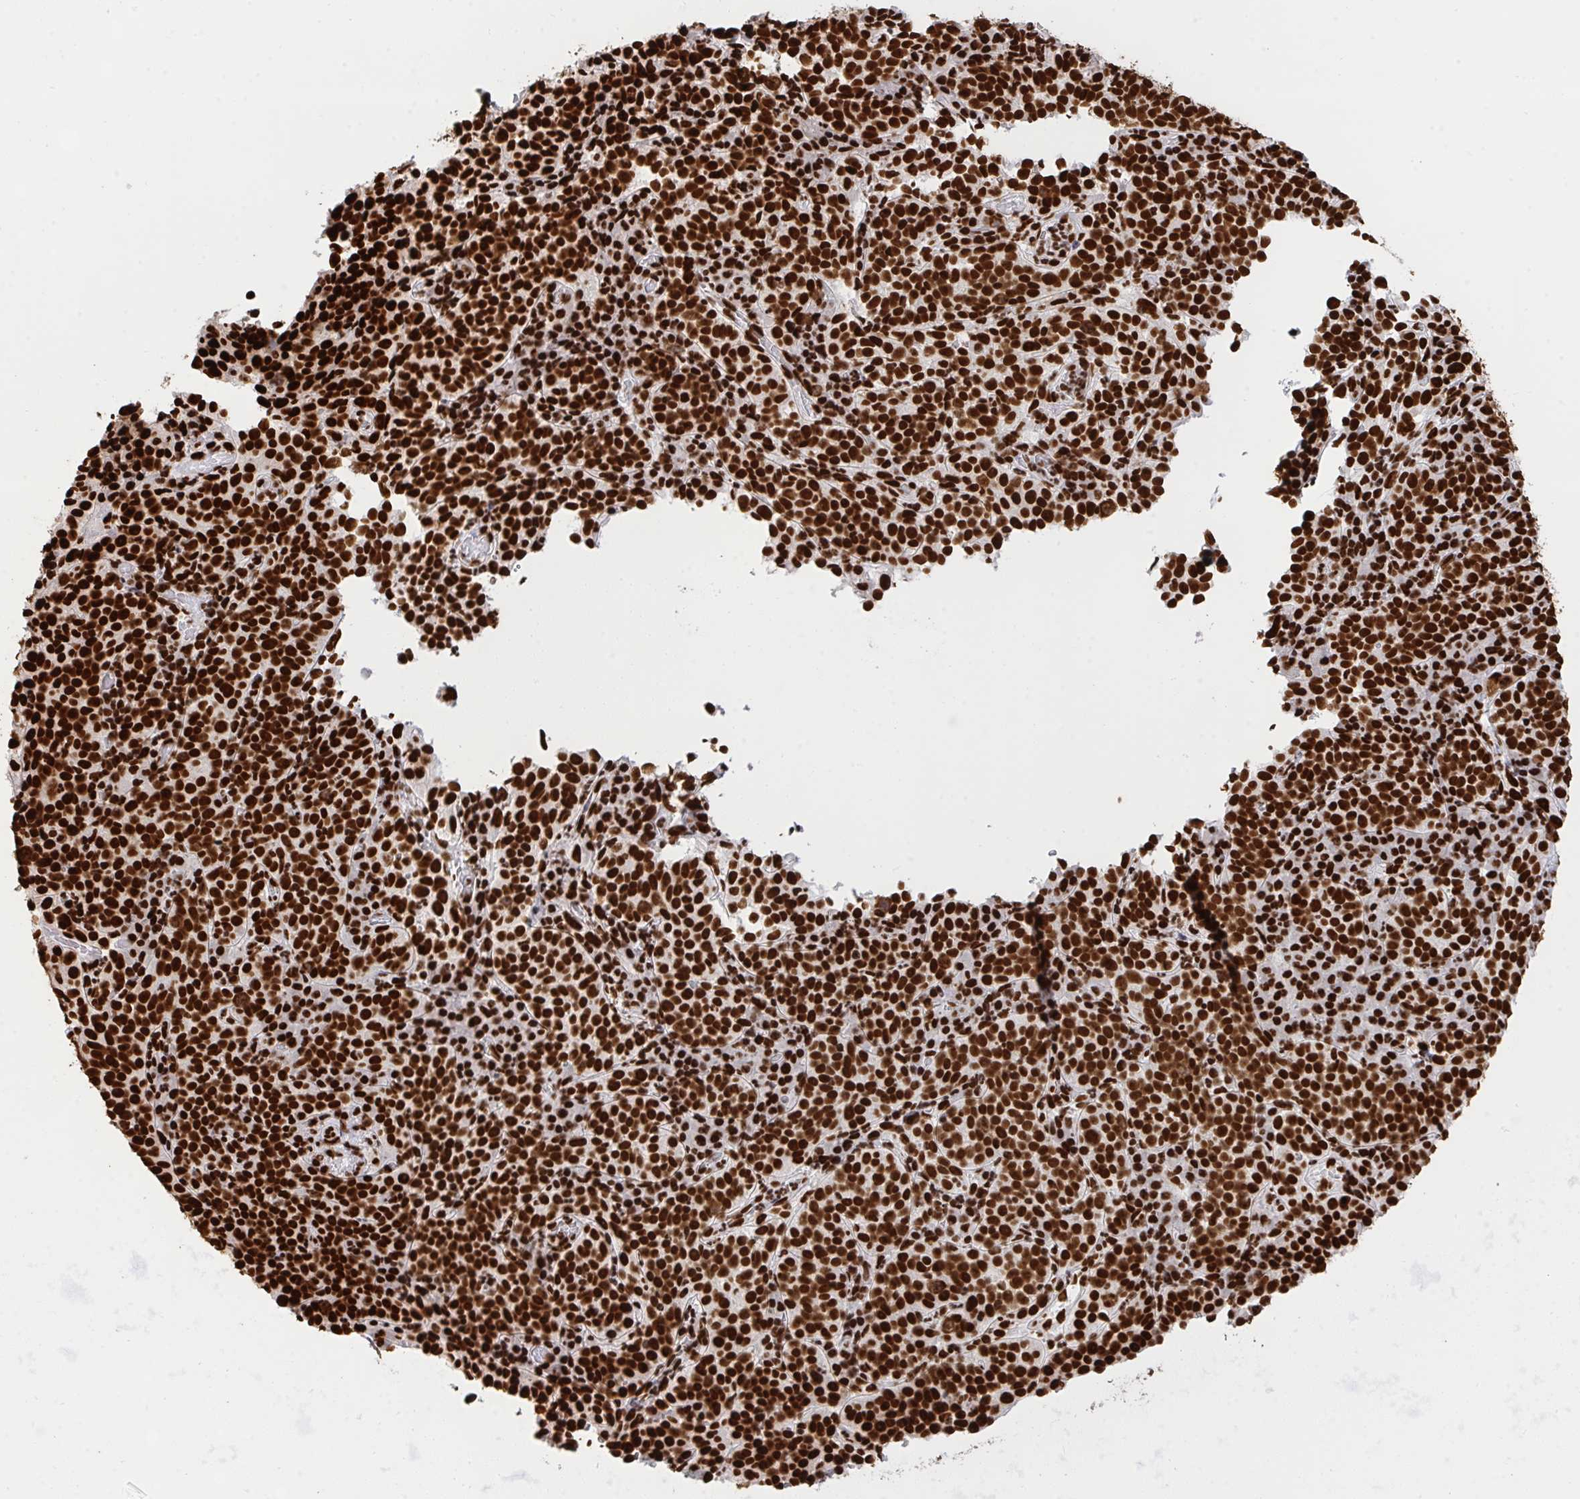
{"staining": {"intensity": "strong", "quantity": ">75%", "location": "nuclear"}, "tissue": "cervical cancer", "cell_type": "Tumor cells", "image_type": "cancer", "snomed": [{"axis": "morphology", "description": "Squamous cell carcinoma, NOS"}, {"axis": "topography", "description": "Cervix"}], "caption": "Human squamous cell carcinoma (cervical) stained with a protein marker reveals strong staining in tumor cells.", "gene": "HNRNPL", "patient": {"sex": "female", "age": 75}}